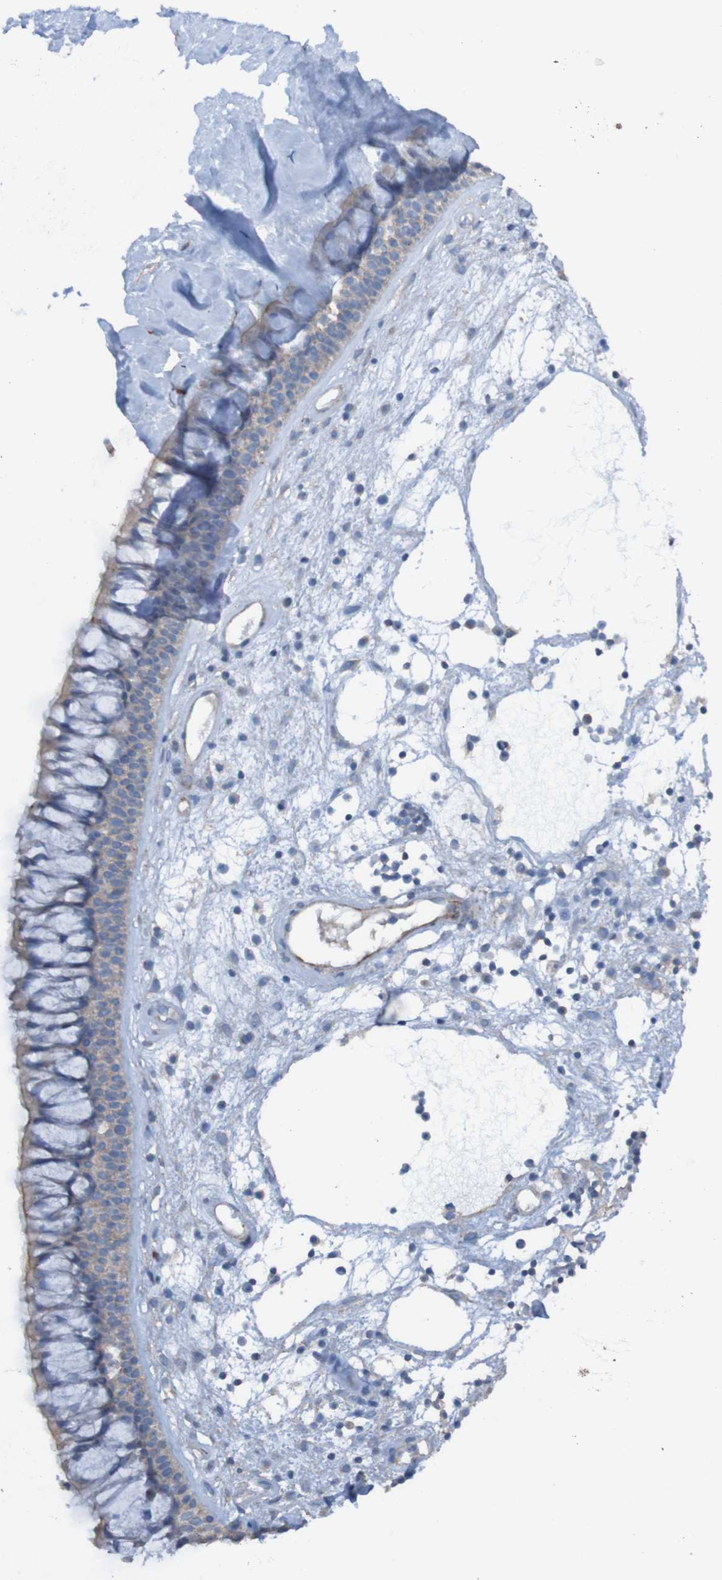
{"staining": {"intensity": "weak", "quantity": "25%-75%", "location": "cytoplasmic/membranous"}, "tissue": "nasopharynx", "cell_type": "Respiratory epithelial cells", "image_type": "normal", "snomed": [{"axis": "morphology", "description": "Normal tissue, NOS"}, {"axis": "morphology", "description": "Inflammation, NOS"}, {"axis": "topography", "description": "Nasopharynx"}], "caption": "Protein staining of benign nasopharynx reveals weak cytoplasmic/membranous expression in about 25%-75% of respiratory epithelial cells. The protein of interest is stained brown, and the nuclei are stained in blue (DAB IHC with brightfield microscopy, high magnification).", "gene": "RNF182", "patient": {"sex": "male", "age": 48}}